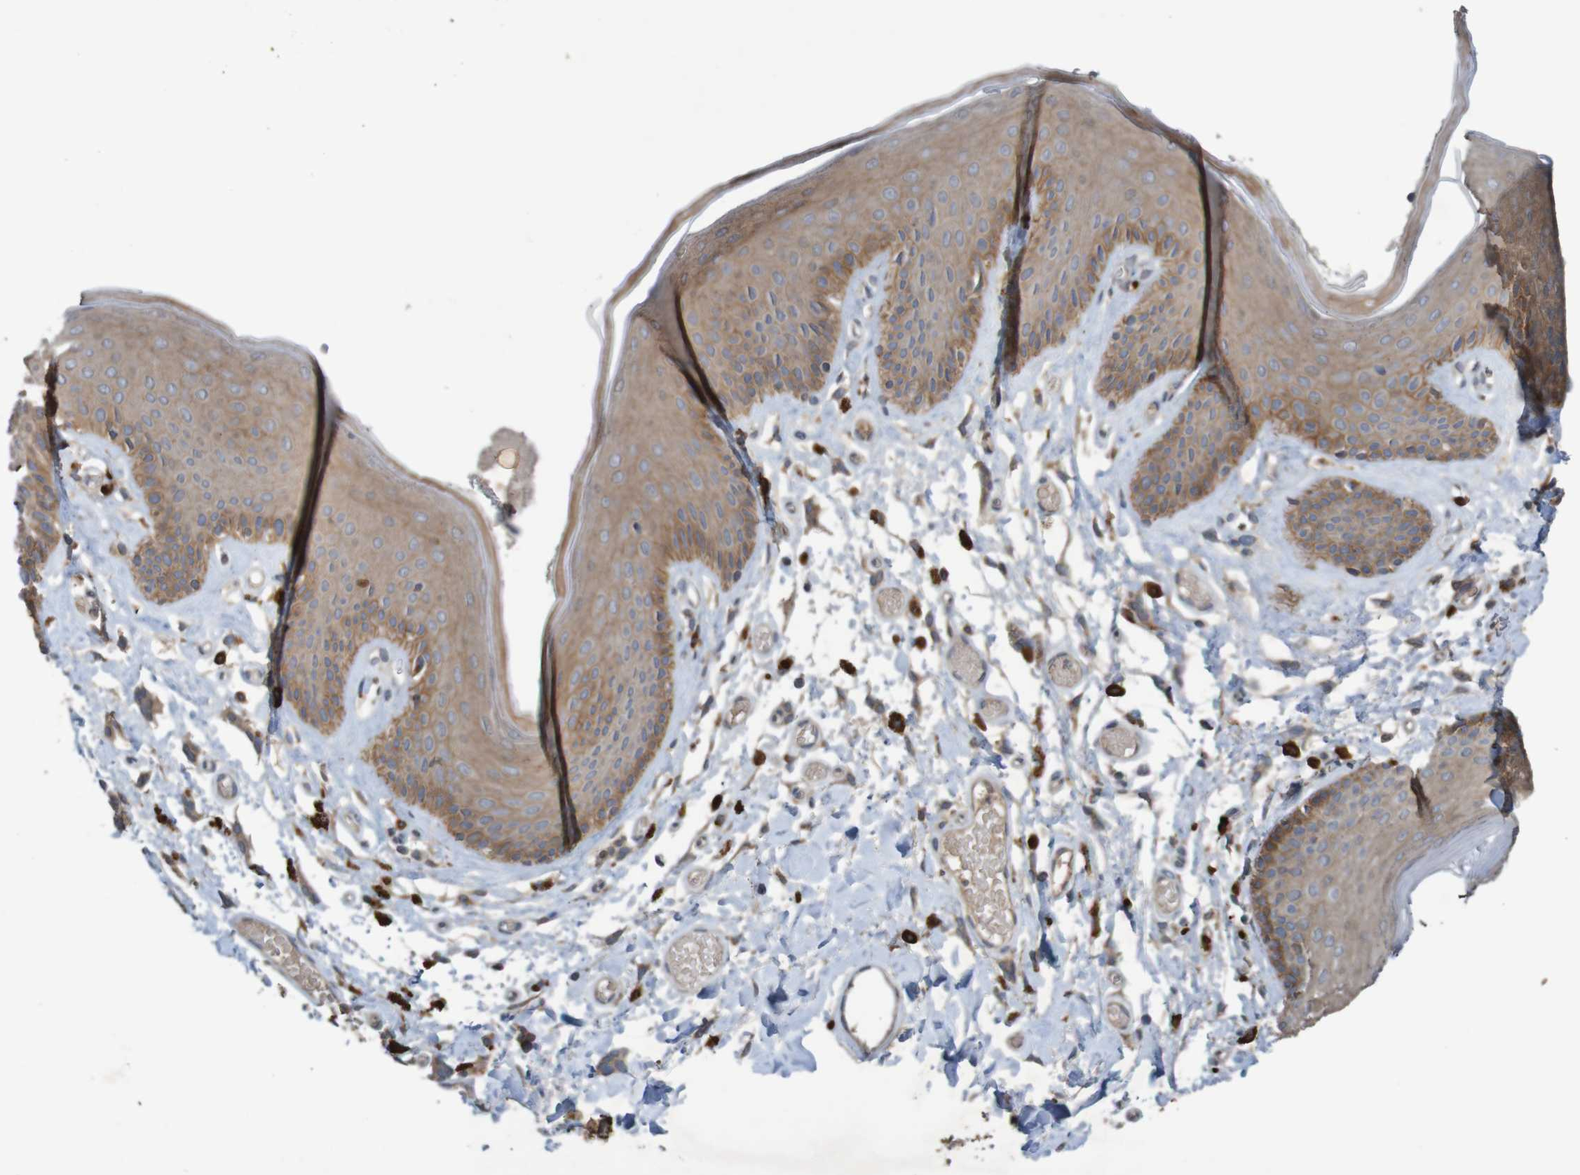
{"staining": {"intensity": "moderate", "quantity": ">75%", "location": "cytoplasmic/membranous"}, "tissue": "skin", "cell_type": "Epidermal cells", "image_type": "normal", "snomed": [{"axis": "morphology", "description": "Normal tissue, NOS"}, {"axis": "topography", "description": "Vulva"}], "caption": "Brown immunohistochemical staining in benign skin reveals moderate cytoplasmic/membranous staining in approximately >75% of epidermal cells. (DAB (3,3'-diaminobenzidine) IHC with brightfield microscopy, high magnification).", "gene": "B3GAT2", "patient": {"sex": "female", "age": 73}}